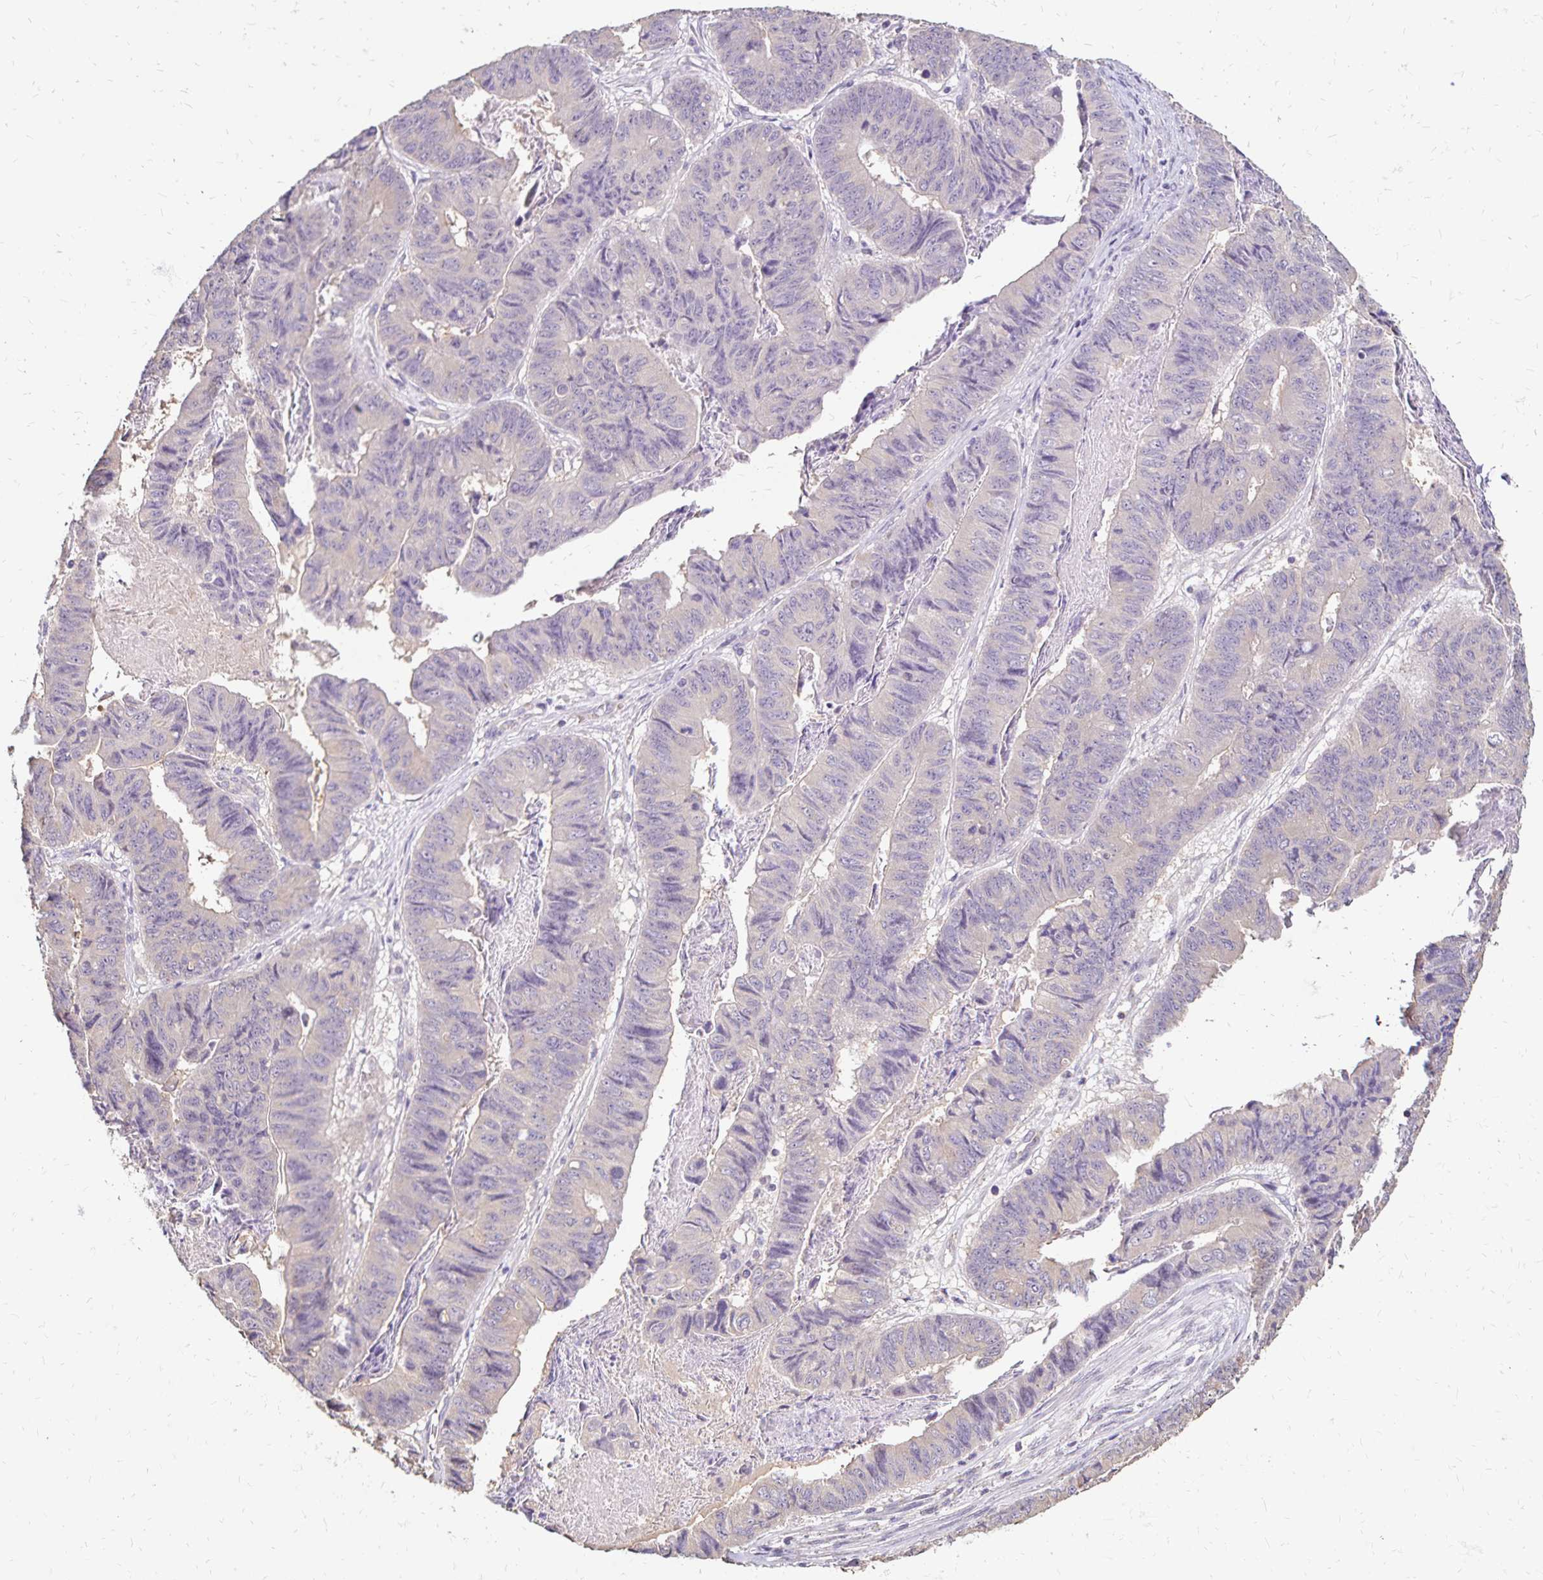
{"staining": {"intensity": "negative", "quantity": "none", "location": "none"}, "tissue": "stomach cancer", "cell_type": "Tumor cells", "image_type": "cancer", "snomed": [{"axis": "morphology", "description": "Adenocarcinoma, NOS"}, {"axis": "topography", "description": "Stomach, lower"}], "caption": "High magnification brightfield microscopy of stomach adenocarcinoma stained with DAB (3,3'-diaminobenzidine) (brown) and counterstained with hematoxylin (blue): tumor cells show no significant positivity.", "gene": "EMC10", "patient": {"sex": "male", "age": 77}}